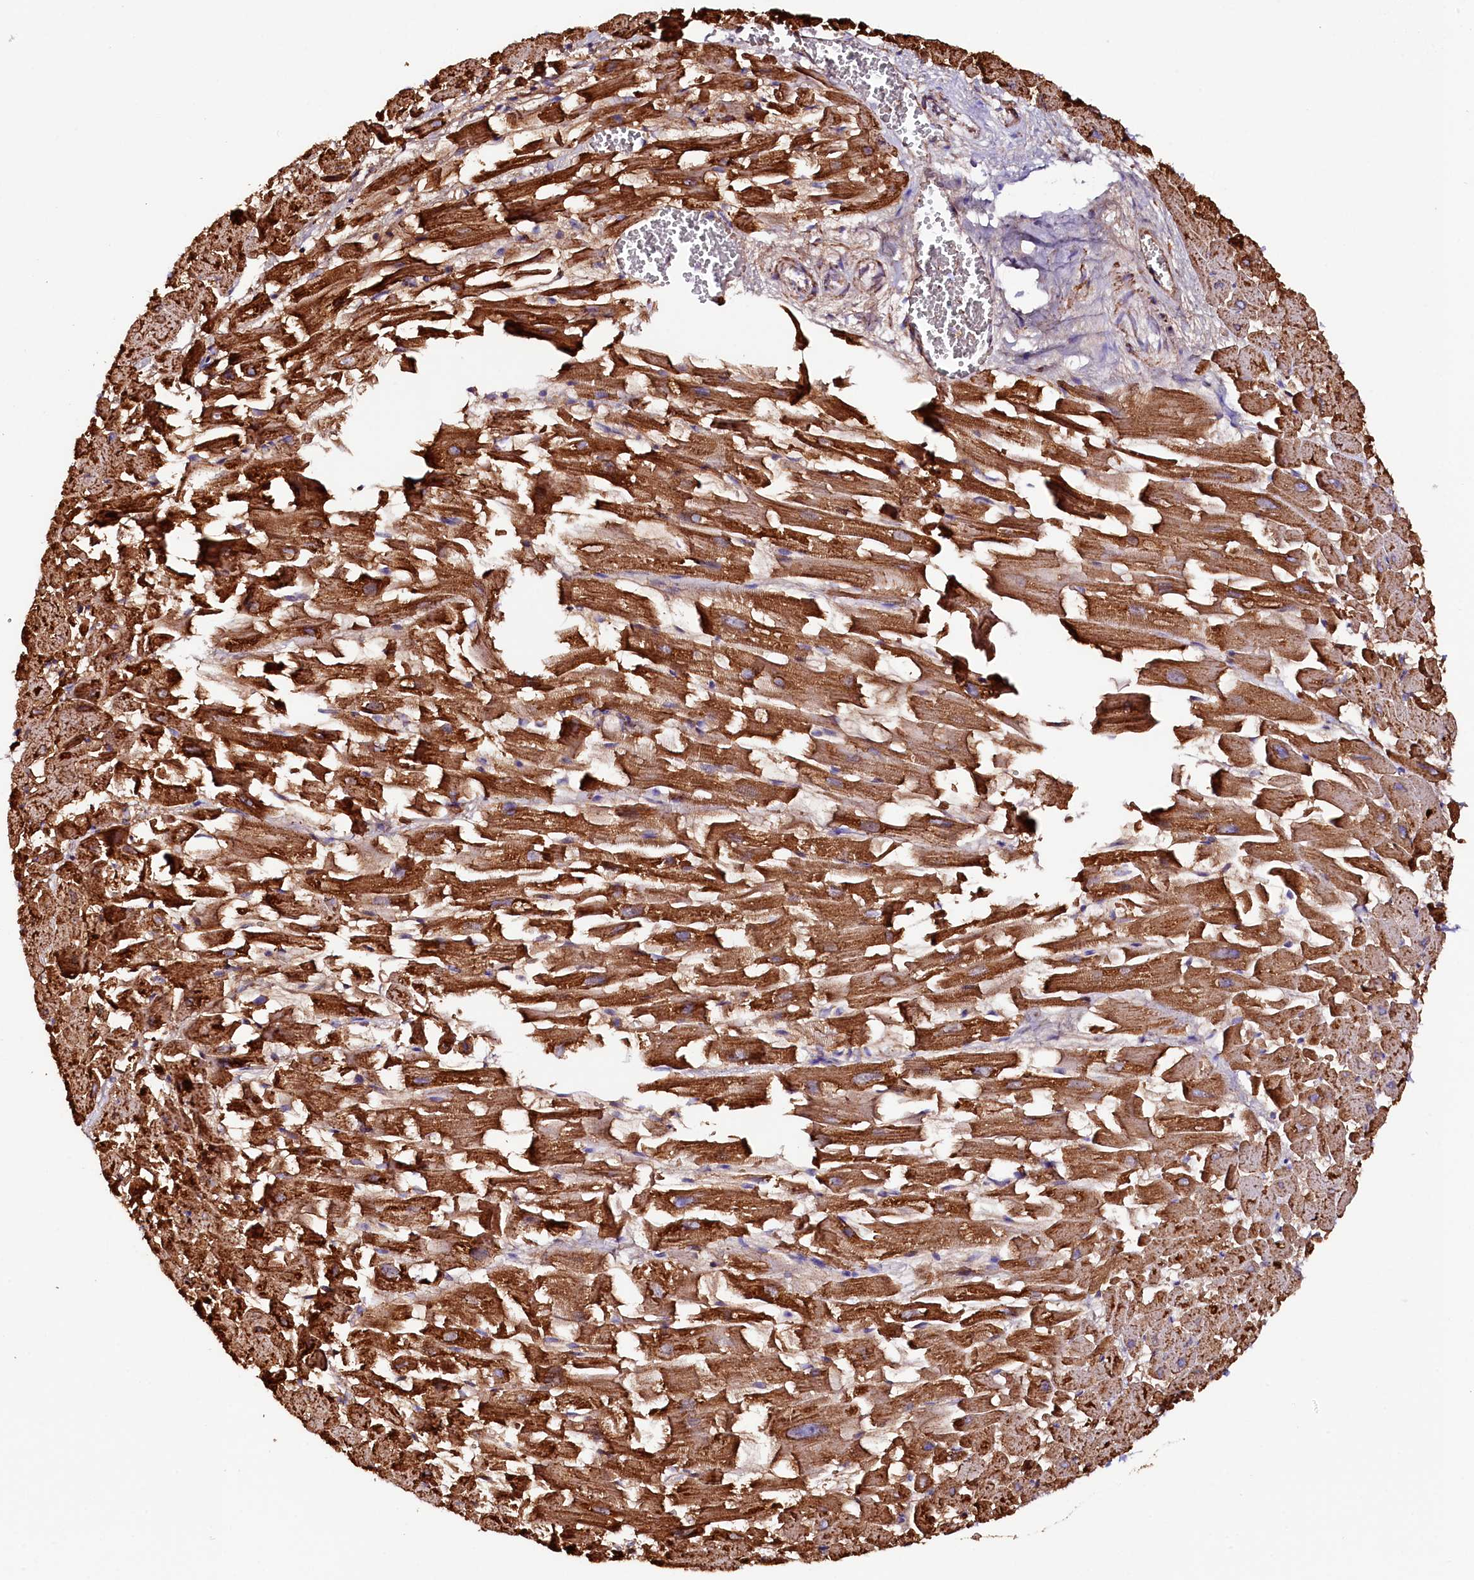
{"staining": {"intensity": "strong", "quantity": ">75%", "location": "cytoplasmic/membranous"}, "tissue": "heart muscle", "cell_type": "Cardiomyocytes", "image_type": "normal", "snomed": [{"axis": "morphology", "description": "Normal tissue, NOS"}, {"axis": "topography", "description": "Heart"}], "caption": "IHC histopathology image of unremarkable human heart muscle stained for a protein (brown), which shows high levels of strong cytoplasmic/membranous staining in about >75% of cardiomyocytes.", "gene": "APLP2", "patient": {"sex": "female", "age": 64}}